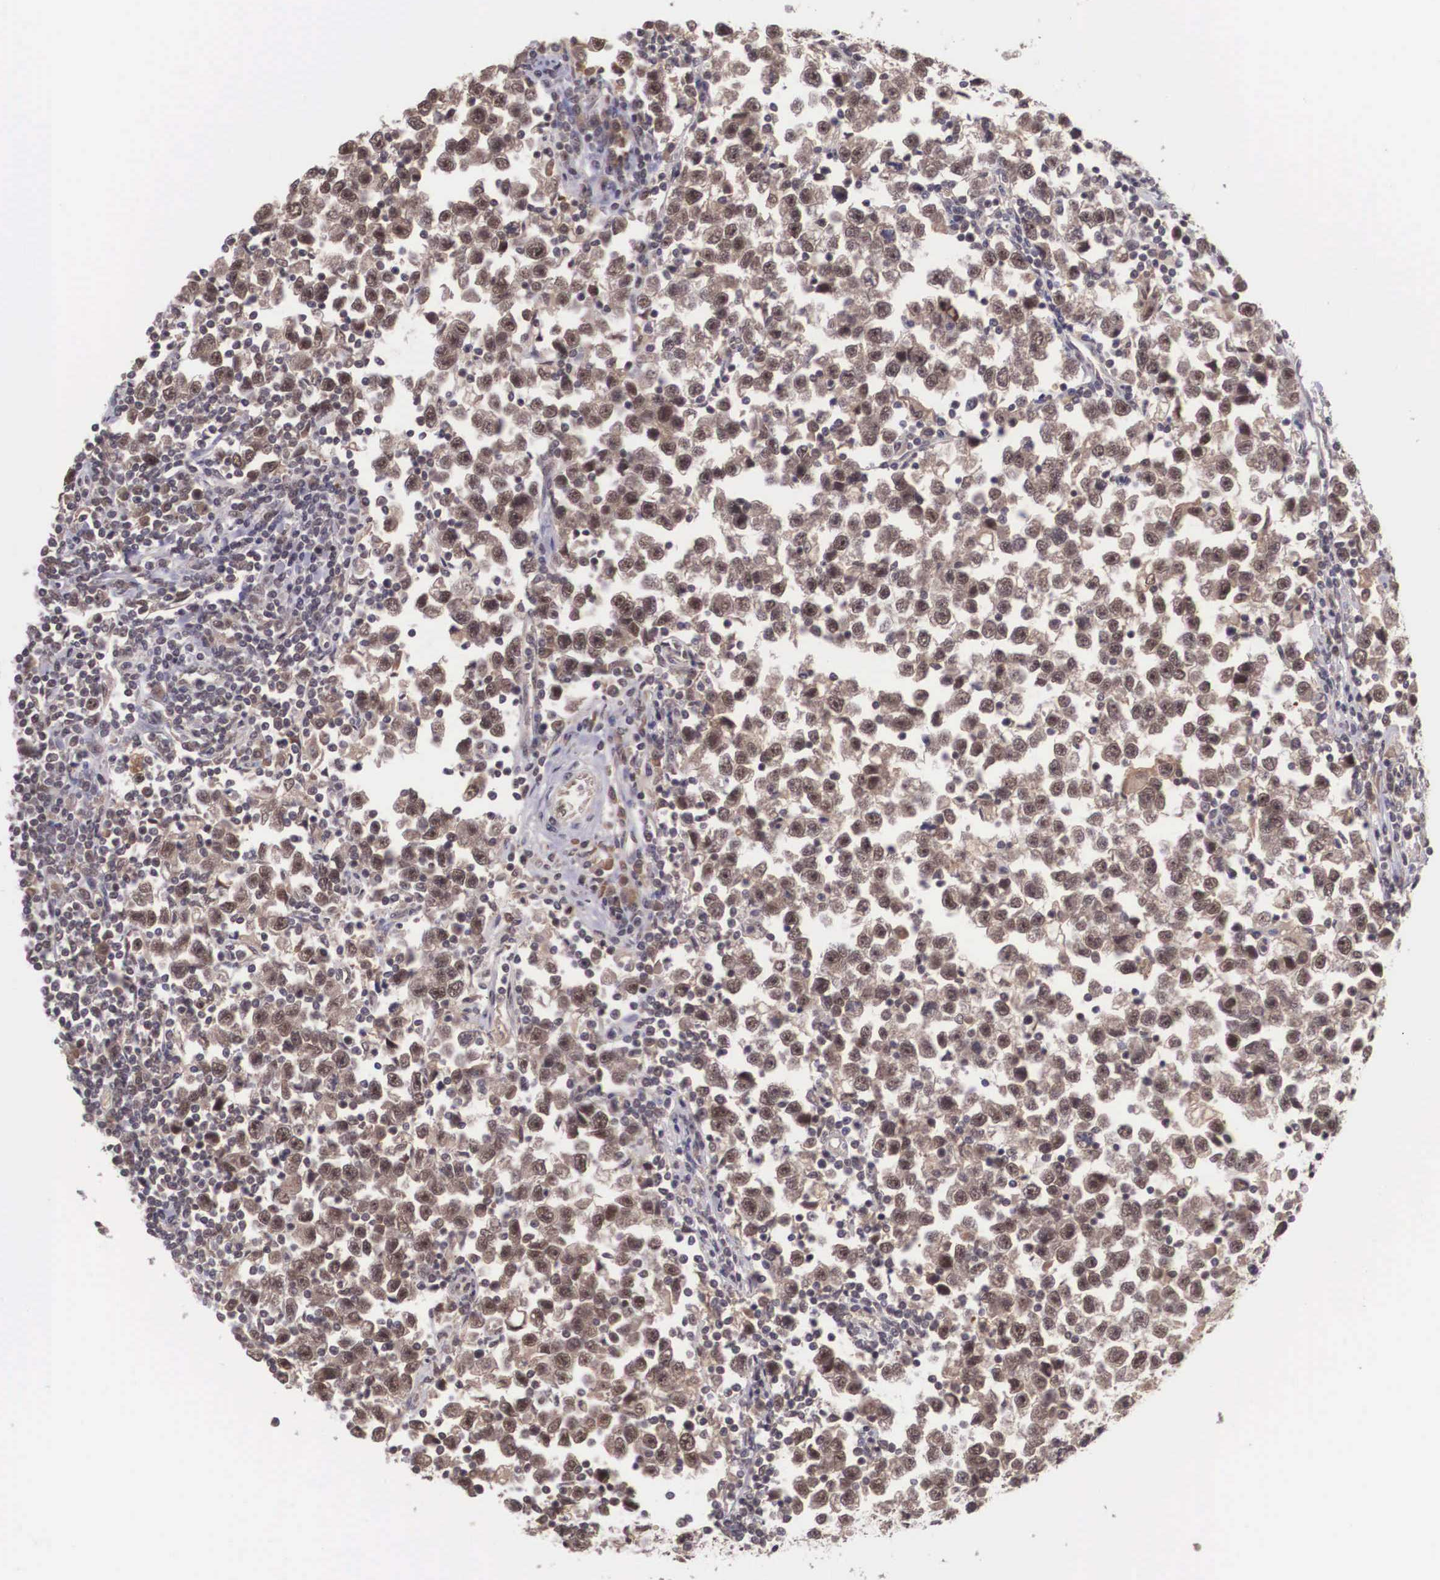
{"staining": {"intensity": "moderate", "quantity": ">75%", "location": "cytoplasmic/membranous"}, "tissue": "testis cancer", "cell_type": "Tumor cells", "image_type": "cancer", "snomed": [{"axis": "morphology", "description": "Seminoma, NOS"}, {"axis": "topography", "description": "Testis"}], "caption": "This histopathology image exhibits testis cancer stained with immunohistochemistry (IHC) to label a protein in brown. The cytoplasmic/membranous of tumor cells show moderate positivity for the protein. Nuclei are counter-stained blue.", "gene": "VASH1", "patient": {"sex": "male", "age": 43}}